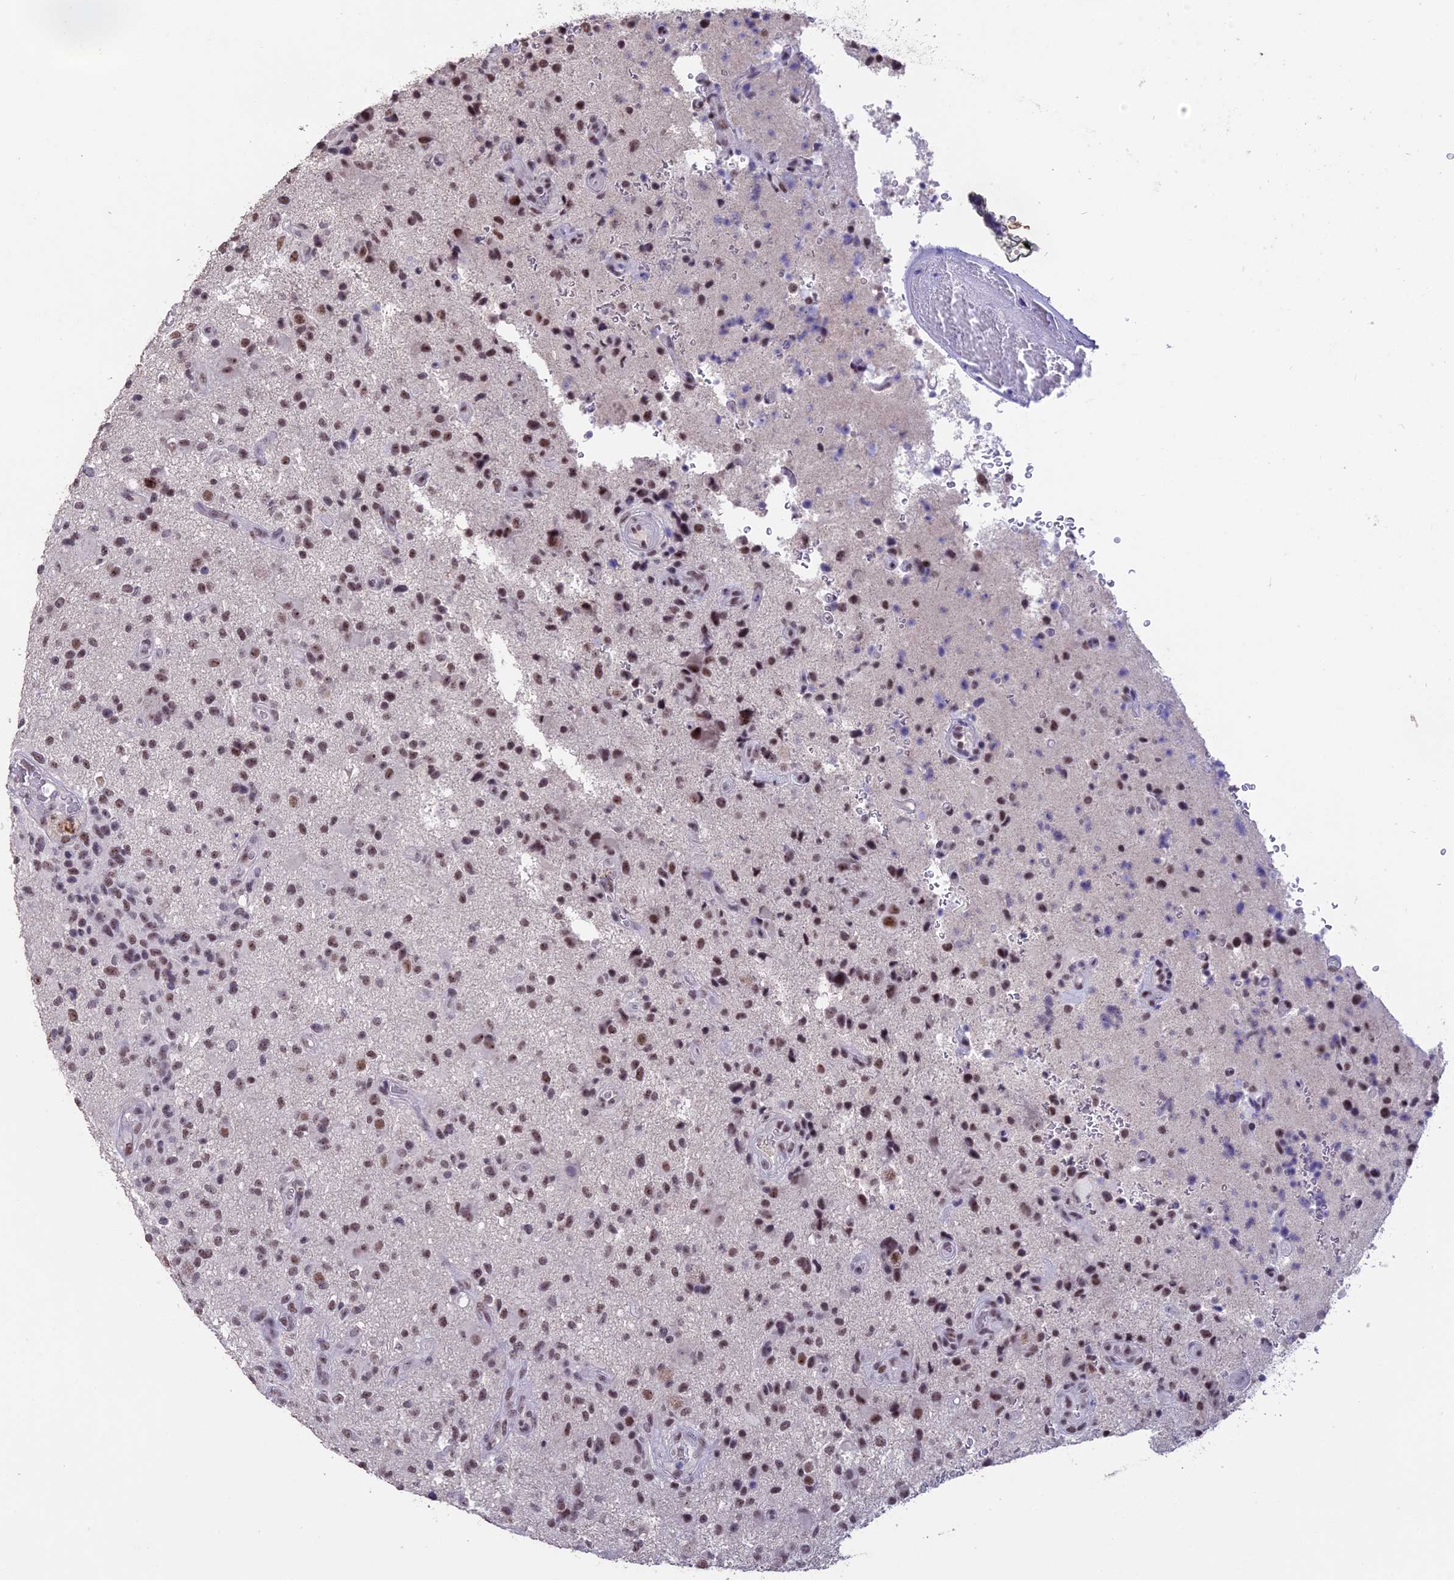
{"staining": {"intensity": "moderate", "quantity": ">75%", "location": "nuclear"}, "tissue": "glioma", "cell_type": "Tumor cells", "image_type": "cancer", "snomed": [{"axis": "morphology", "description": "Glioma, malignant, High grade"}, {"axis": "topography", "description": "Brain"}], "caption": "A histopathology image showing moderate nuclear staining in about >75% of tumor cells in glioma, as visualized by brown immunohistochemical staining.", "gene": "SETD2", "patient": {"sex": "male", "age": 47}}